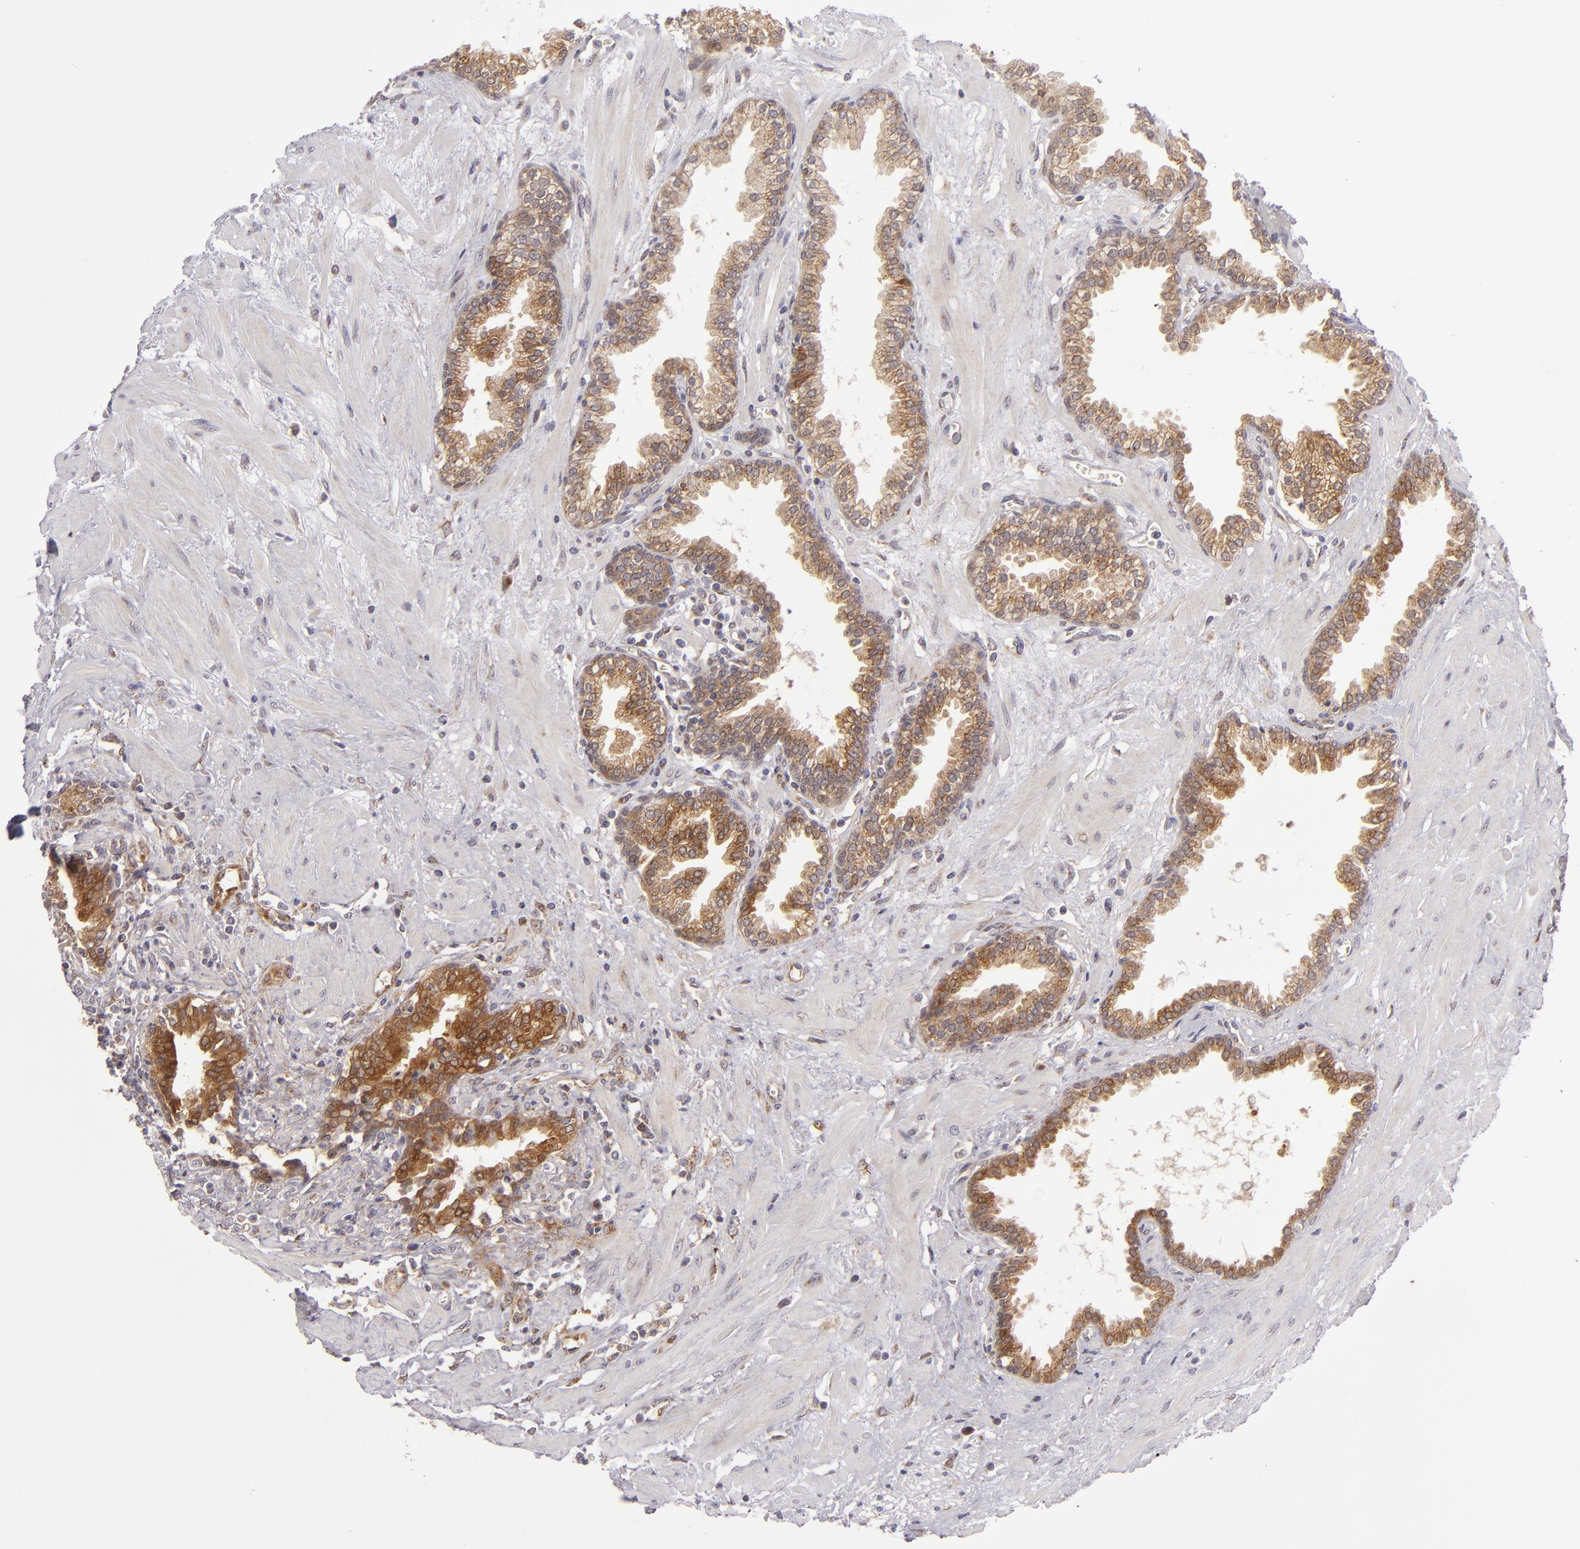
{"staining": {"intensity": "strong", "quantity": ">75%", "location": "cytoplasmic/membranous"}, "tissue": "prostate", "cell_type": "Glandular cells", "image_type": "normal", "snomed": [{"axis": "morphology", "description": "Normal tissue, NOS"}, {"axis": "topography", "description": "Prostate"}], "caption": "This image reveals immunohistochemistry (IHC) staining of unremarkable prostate, with high strong cytoplasmic/membranous expression in approximately >75% of glandular cells.", "gene": "SH2D4A", "patient": {"sex": "male", "age": 64}}